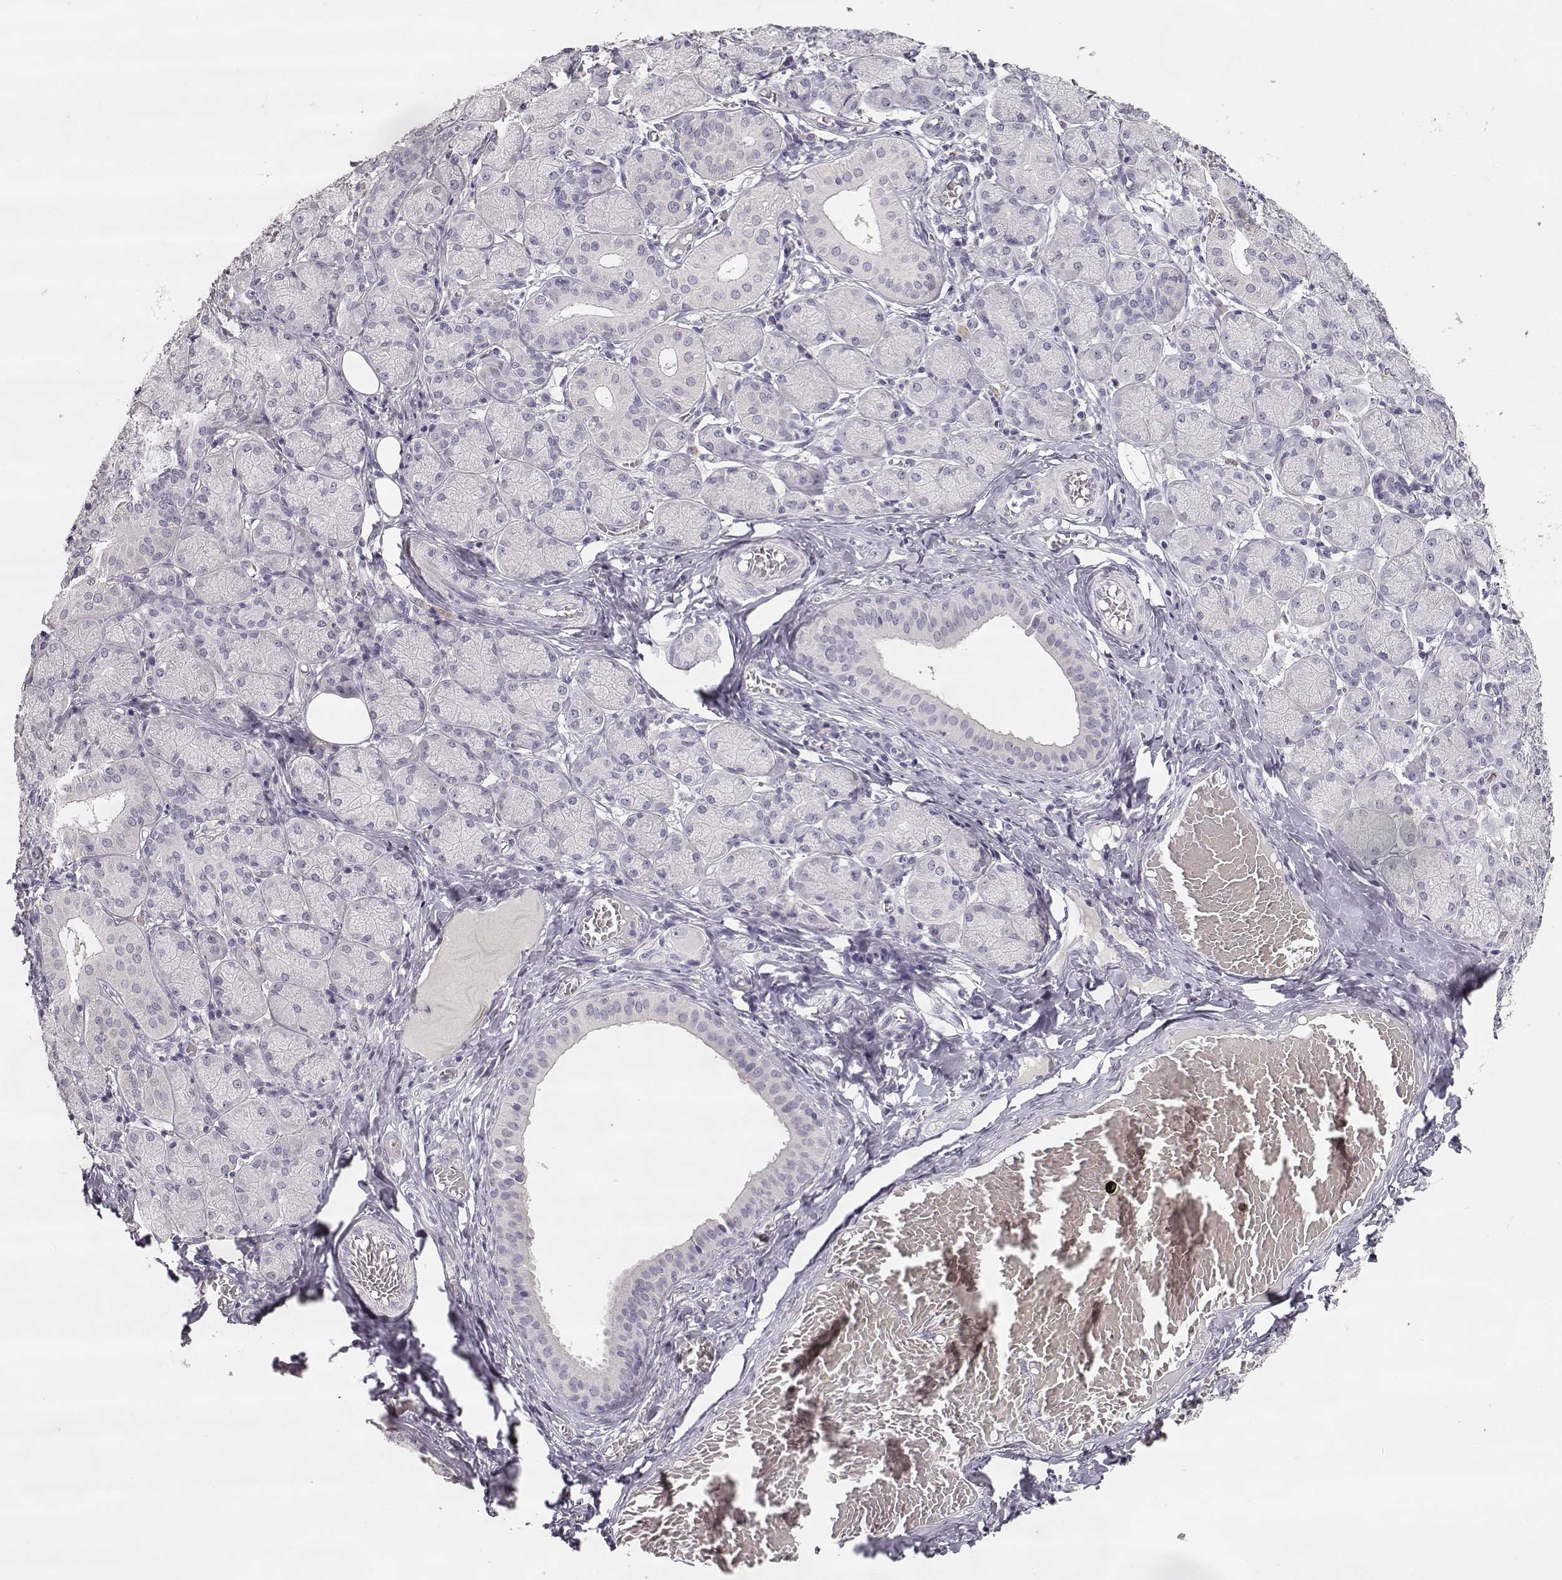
{"staining": {"intensity": "negative", "quantity": "none", "location": "none"}, "tissue": "salivary gland", "cell_type": "Glandular cells", "image_type": "normal", "snomed": [{"axis": "morphology", "description": "Normal tissue, NOS"}, {"axis": "topography", "description": "Salivary gland"}, {"axis": "topography", "description": "Peripheral nerve tissue"}], "caption": "Immunohistochemistry photomicrograph of benign salivary gland: human salivary gland stained with DAB reveals no significant protein expression in glandular cells. The staining was performed using DAB (3,3'-diaminobenzidine) to visualize the protein expression in brown, while the nuclei were stained in blue with hematoxylin (Magnification: 20x).", "gene": "TPH2", "patient": {"sex": "female", "age": 24}}